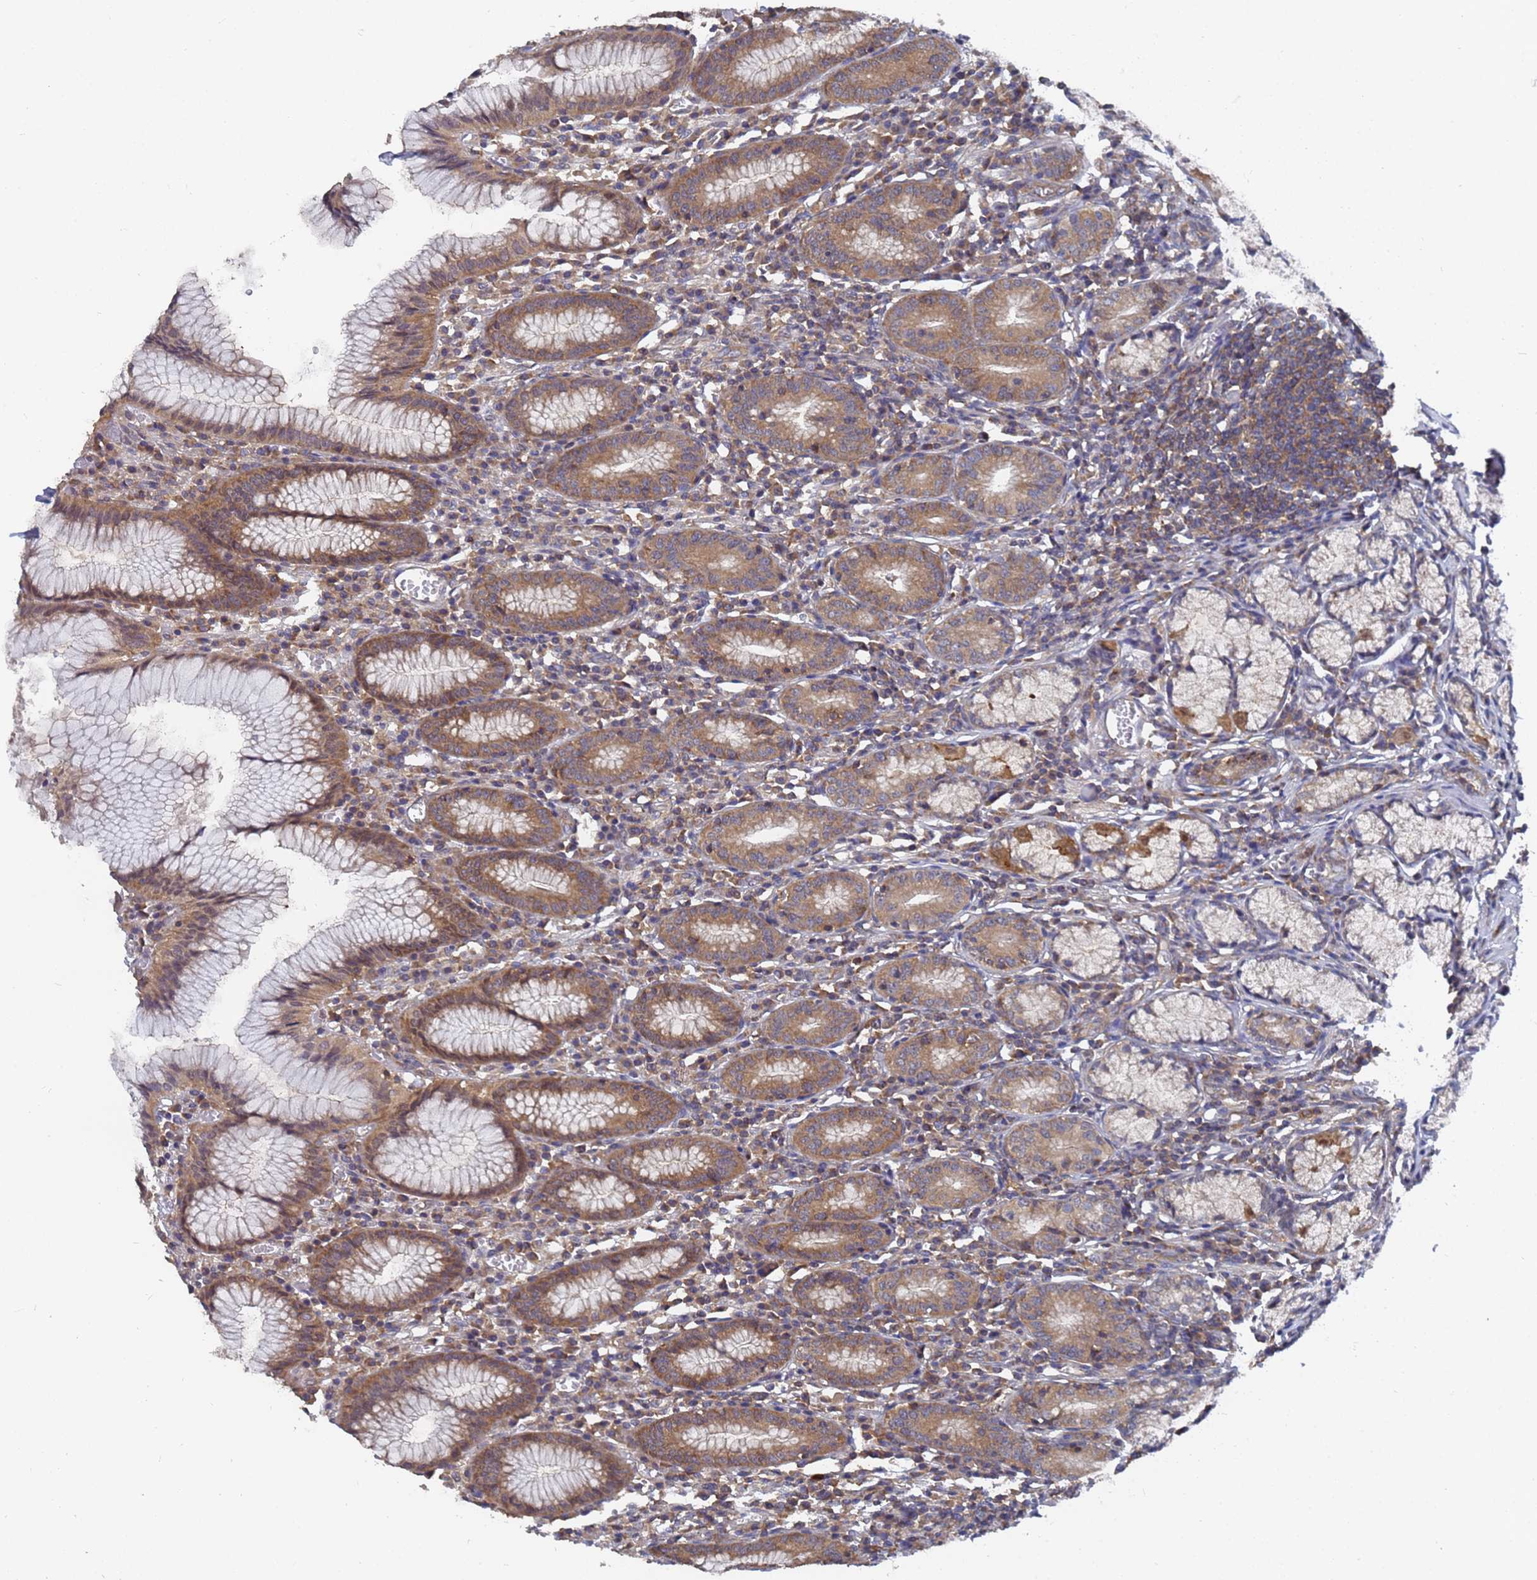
{"staining": {"intensity": "moderate", "quantity": ">75%", "location": "cytoplasmic/membranous"}, "tissue": "stomach", "cell_type": "Glandular cells", "image_type": "normal", "snomed": [{"axis": "morphology", "description": "Normal tissue, NOS"}, {"axis": "topography", "description": "Stomach"}], "caption": "Protein staining of benign stomach shows moderate cytoplasmic/membranous expression in approximately >75% of glandular cells.", "gene": "ALS2CL", "patient": {"sex": "male", "age": 55}}